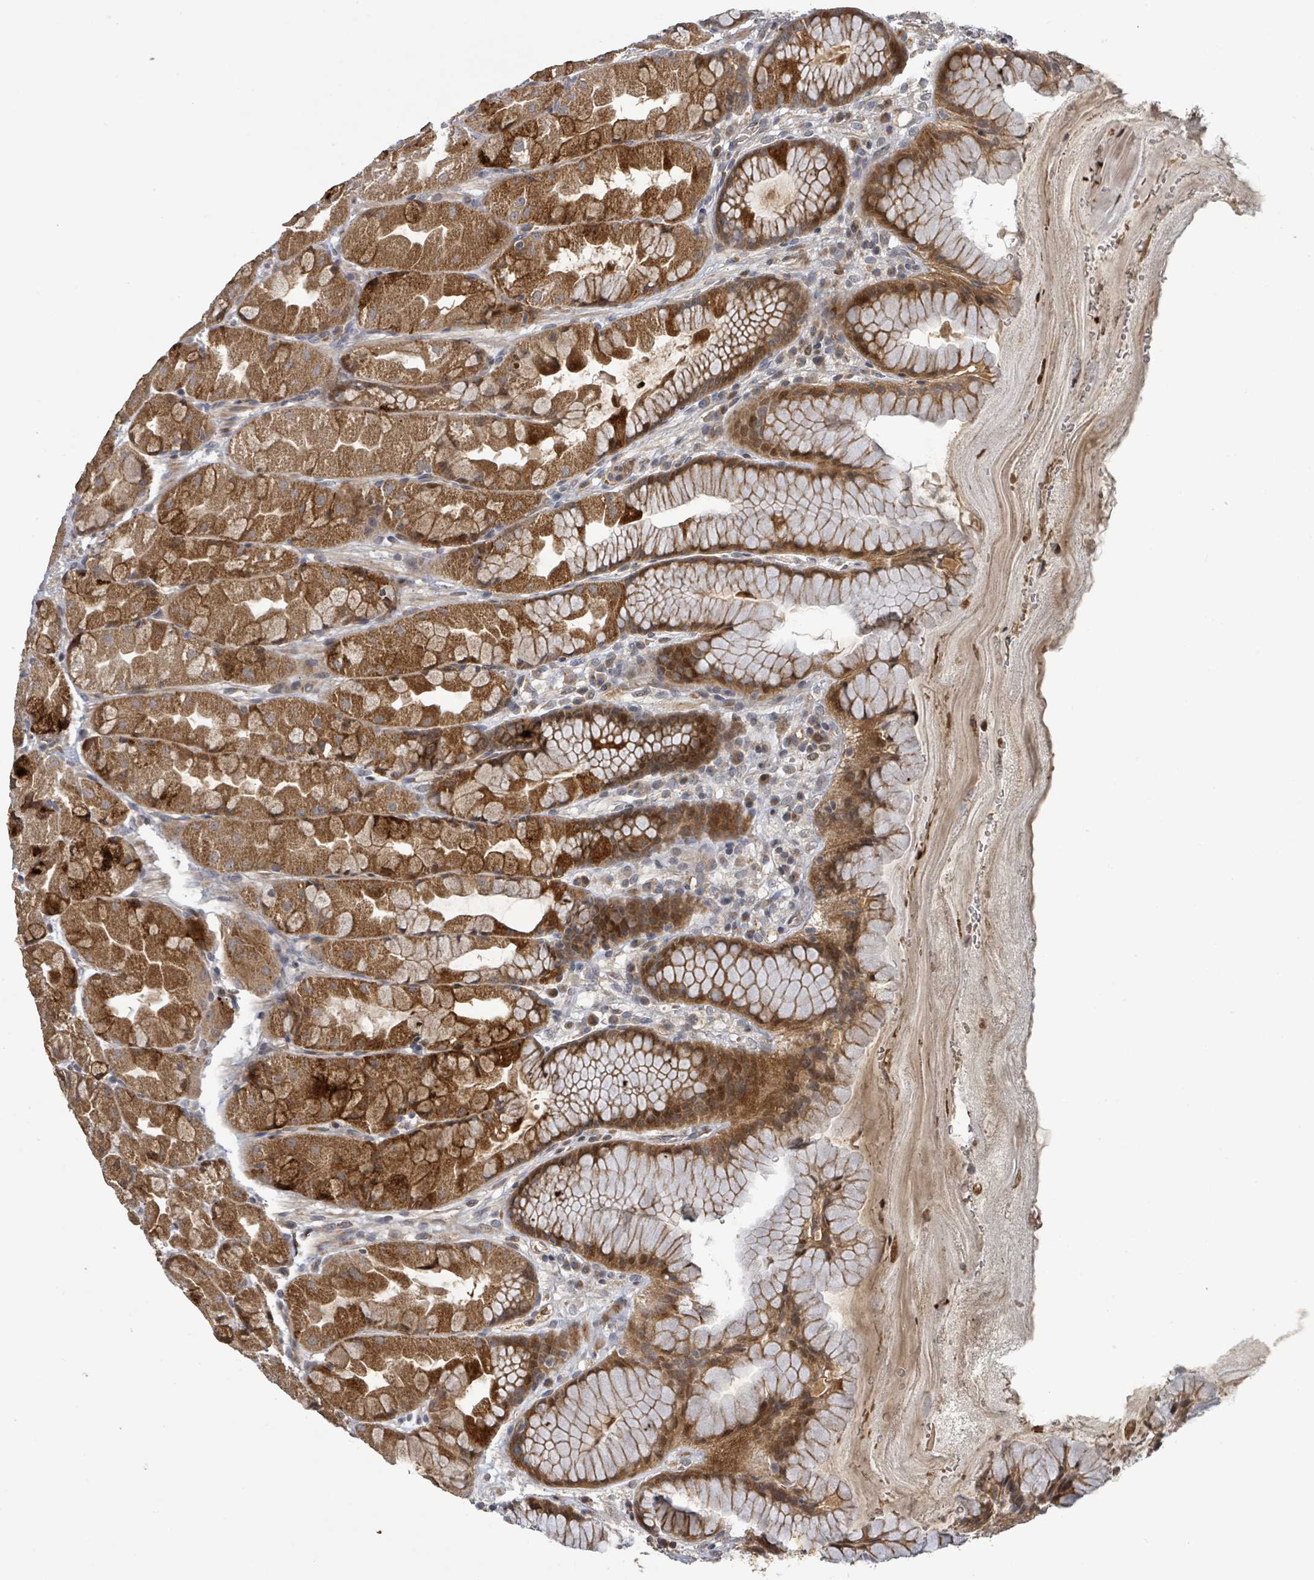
{"staining": {"intensity": "moderate", "quantity": ">75%", "location": "cytoplasmic/membranous,nuclear"}, "tissue": "stomach", "cell_type": "Glandular cells", "image_type": "normal", "snomed": [{"axis": "morphology", "description": "Normal tissue, NOS"}, {"axis": "topography", "description": "Stomach"}], "caption": "A brown stain labels moderate cytoplasmic/membranous,nuclear positivity of a protein in glandular cells of unremarkable stomach. (Stains: DAB (3,3'-diaminobenzidine) in brown, nuclei in blue, Microscopy: brightfield microscopy at high magnification).", "gene": "ITGA11", "patient": {"sex": "male", "age": 57}}